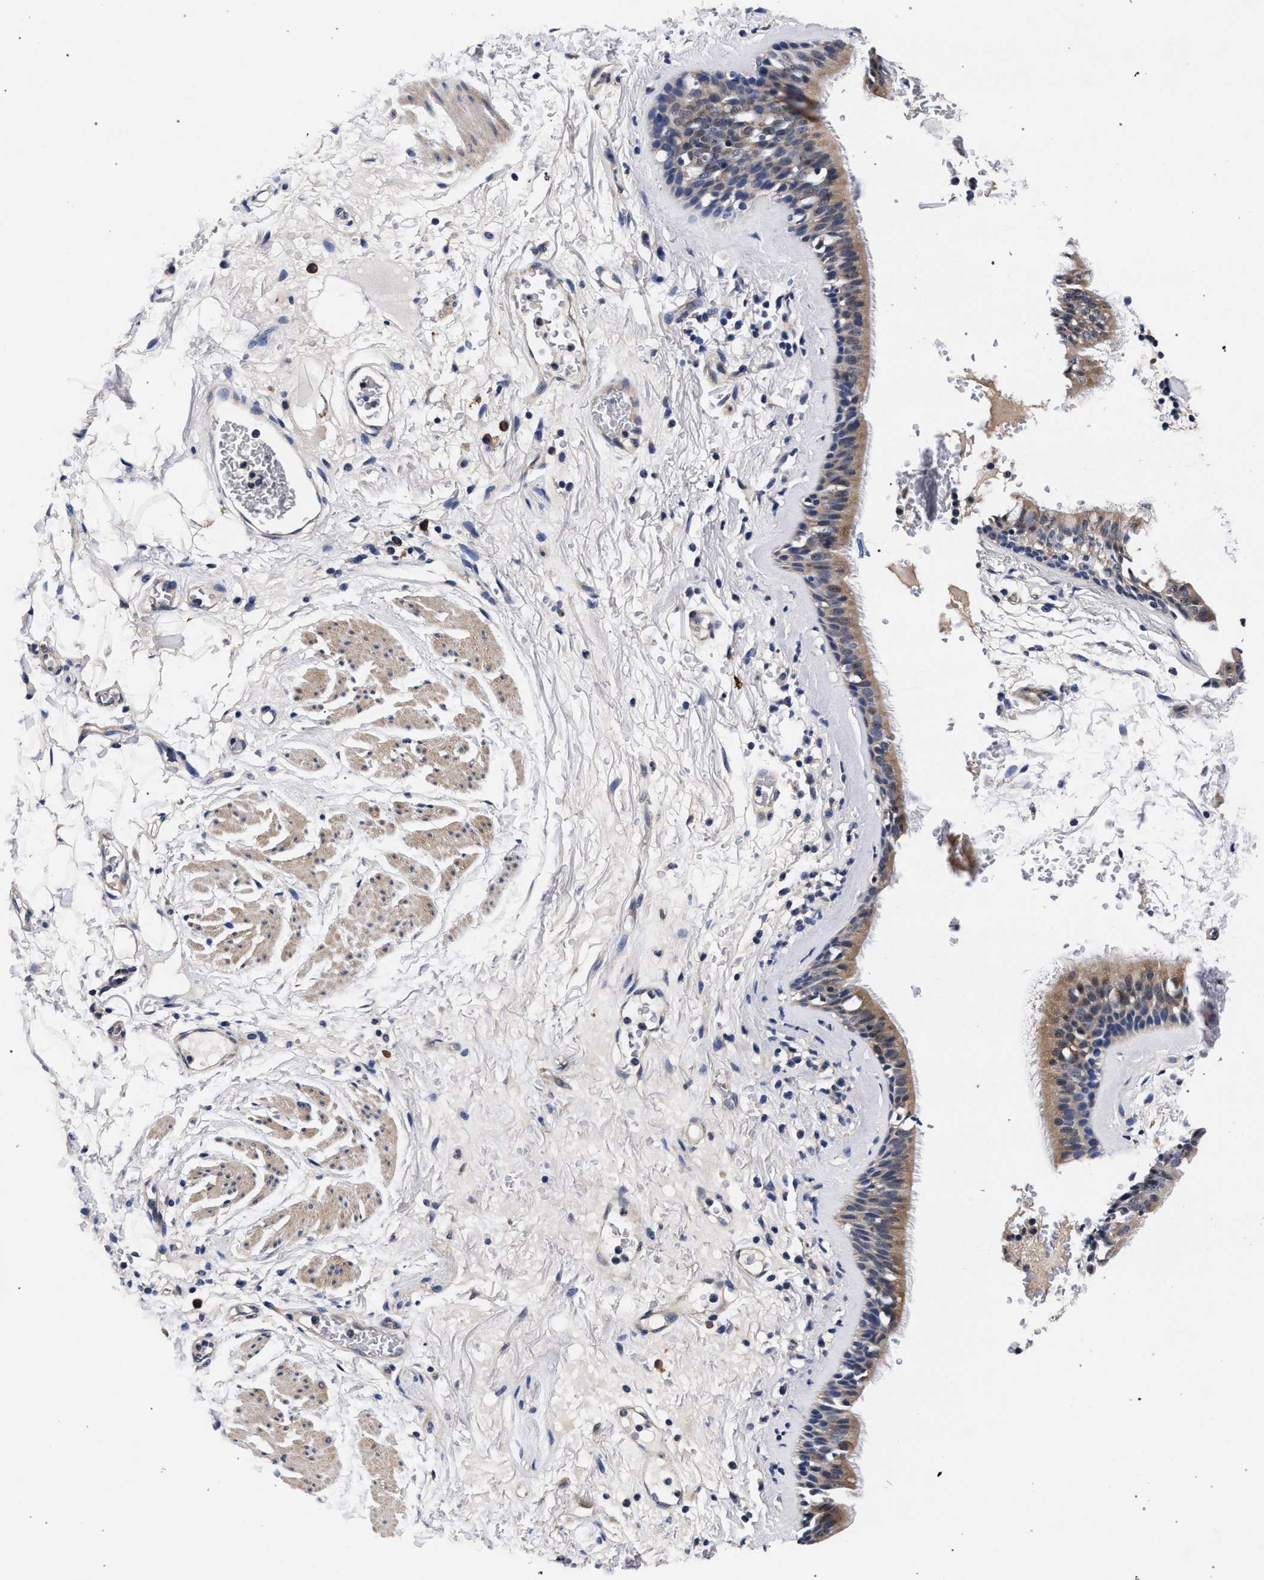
{"staining": {"intensity": "moderate", "quantity": ">75%", "location": "cytoplasmic/membranous"}, "tissue": "bronchus", "cell_type": "Respiratory epithelial cells", "image_type": "normal", "snomed": [{"axis": "morphology", "description": "Normal tissue, NOS"}, {"axis": "topography", "description": "Cartilage tissue"}], "caption": "Immunohistochemistry (IHC) staining of normal bronchus, which demonstrates medium levels of moderate cytoplasmic/membranous positivity in approximately >75% of respiratory epithelial cells indicating moderate cytoplasmic/membranous protein staining. The staining was performed using DAB (brown) for protein detection and nuclei were counterstained in hematoxylin (blue).", "gene": "CFAP95", "patient": {"sex": "female", "age": 63}}